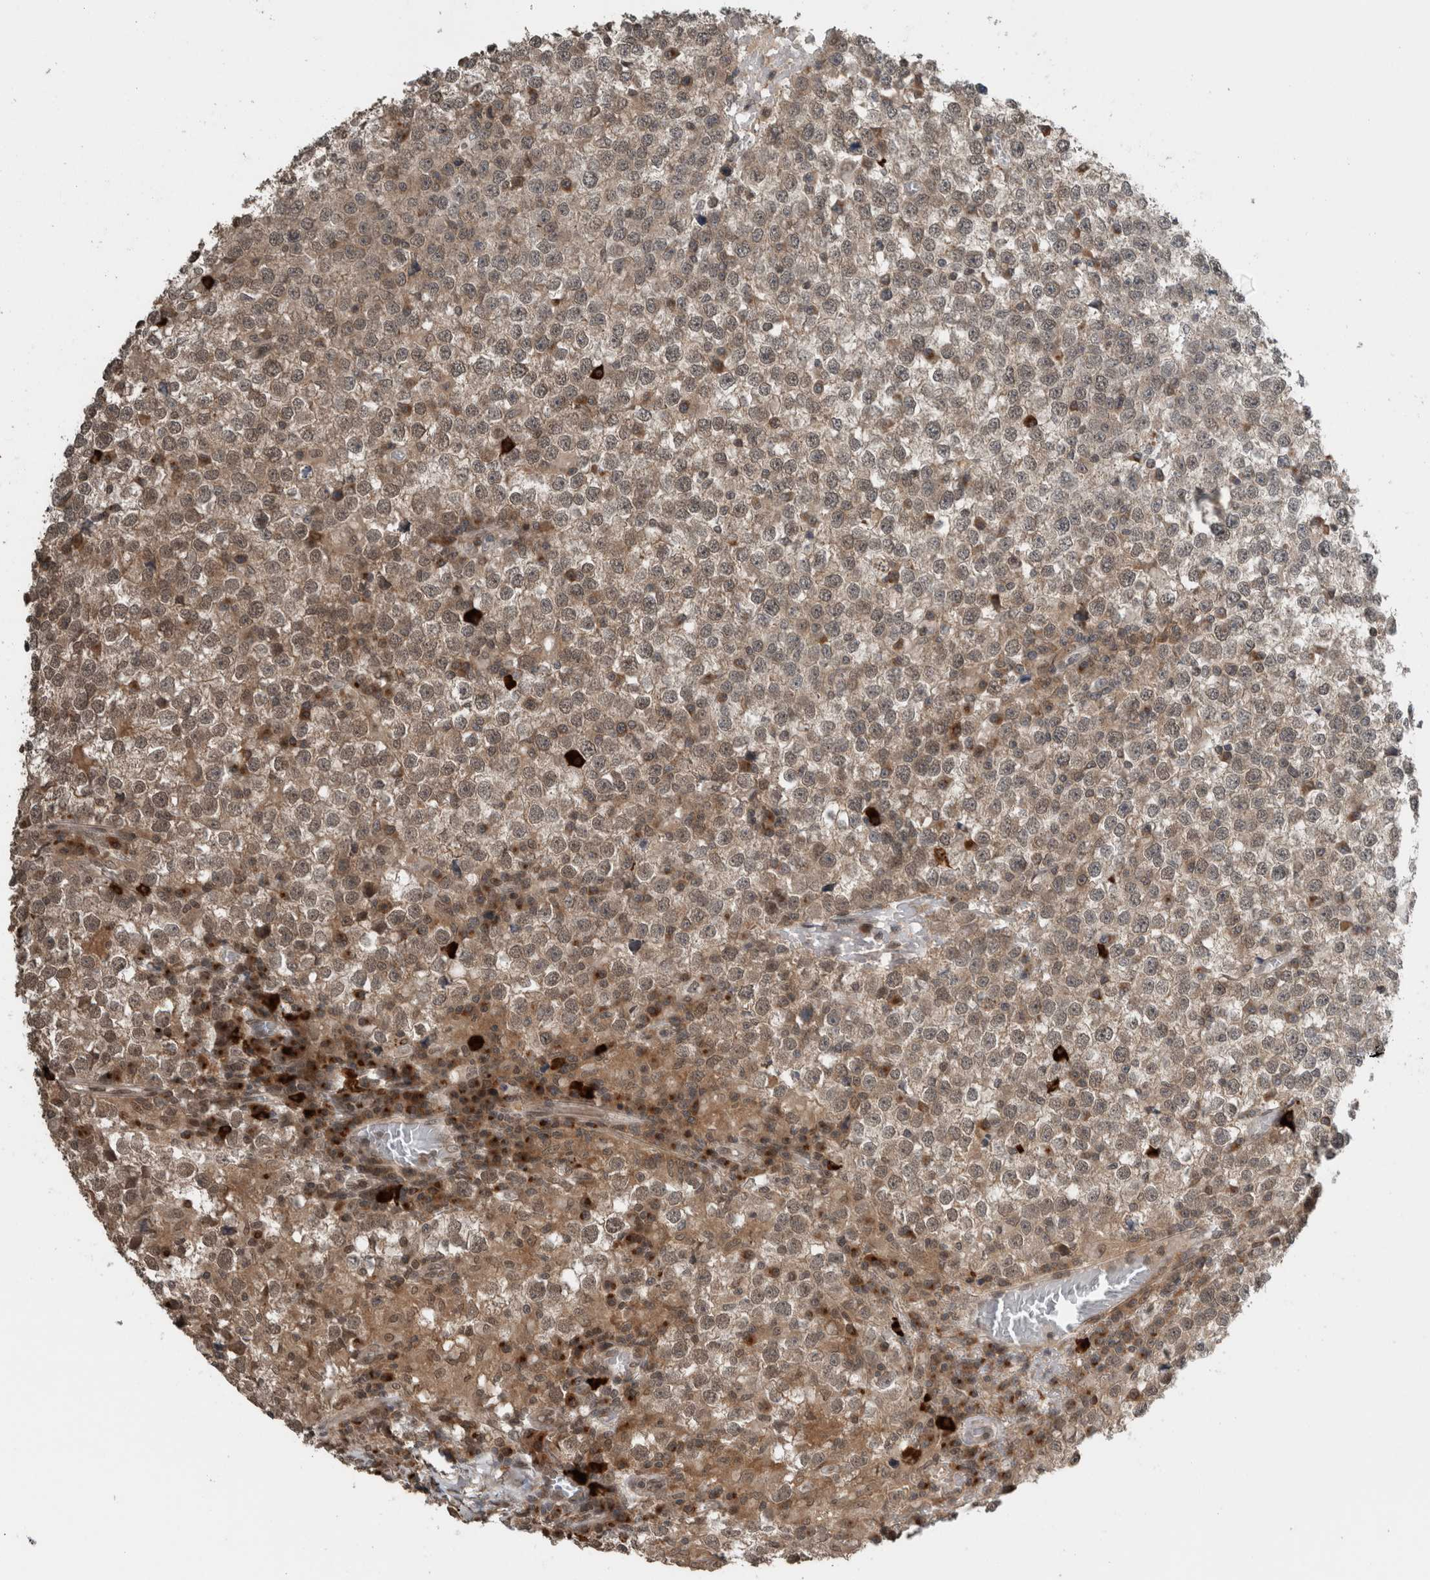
{"staining": {"intensity": "weak", "quantity": ">75%", "location": "cytoplasmic/membranous,nuclear"}, "tissue": "testis cancer", "cell_type": "Tumor cells", "image_type": "cancer", "snomed": [{"axis": "morphology", "description": "Seminoma, NOS"}, {"axis": "topography", "description": "Testis"}], "caption": "Testis cancer (seminoma) stained for a protein exhibits weak cytoplasmic/membranous and nuclear positivity in tumor cells. Nuclei are stained in blue.", "gene": "SPAG7", "patient": {"sex": "male", "age": 65}}